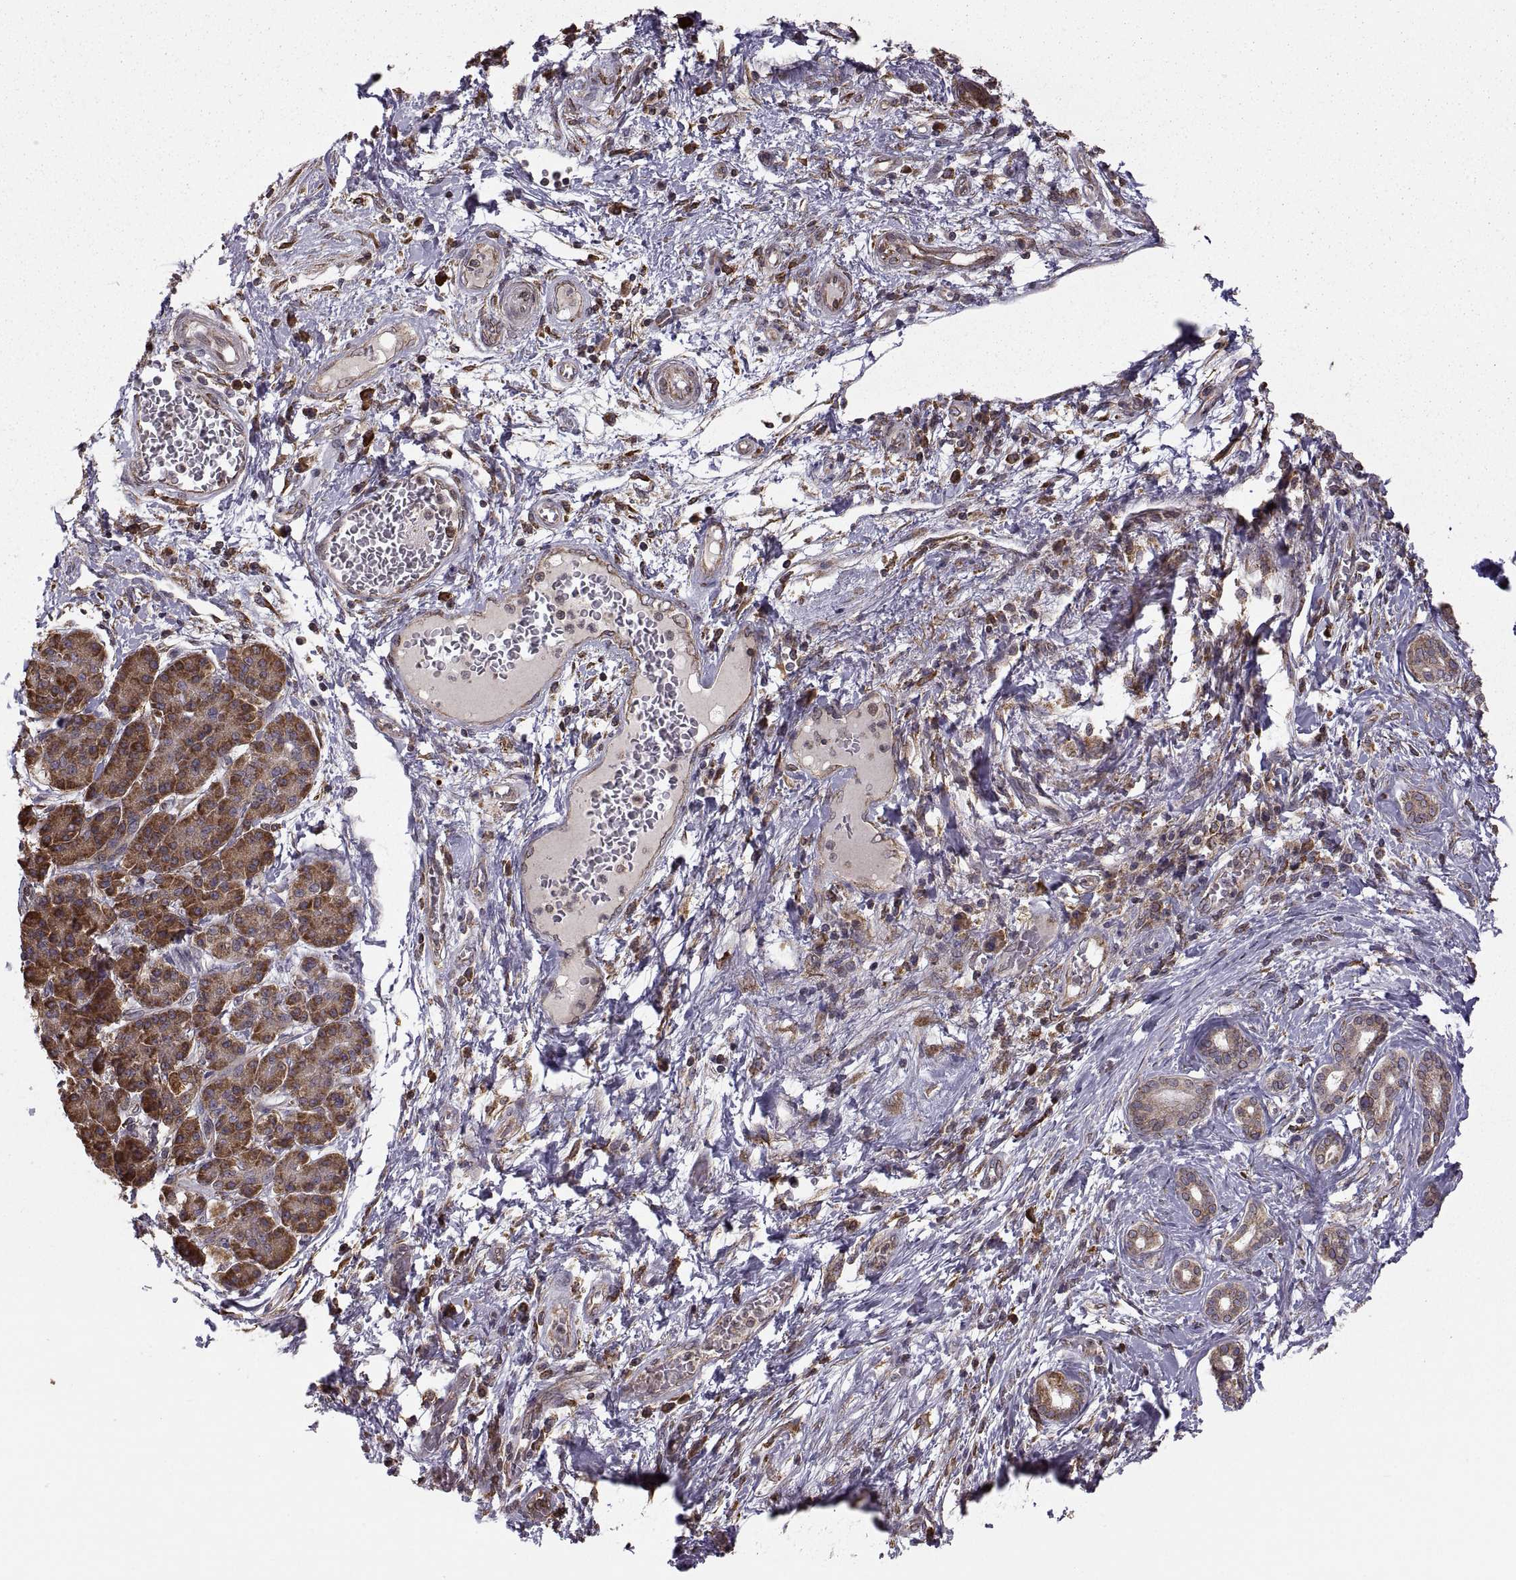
{"staining": {"intensity": "moderate", "quantity": "25%-75%", "location": "cytoplasmic/membranous"}, "tissue": "pancreatic cancer", "cell_type": "Tumor cells", "image_type": "cancer", "snomed": [{"axis": "morphology", "description": "Adenocarcinoma, NOS"}, {"axis": "topography", "description": "Pancreas"}], "caption": "Pancreatic cancer tissue exhibits moderate cytoplasmic/membranous positivity in about 25%-75% of tumor cells, visualized by immunohistochemistry. The protein of interest is shown in brown color, while the nuclei are stained blue.", "gene": "PDIA3", "patient": {"sex": "female", "age": 73}}